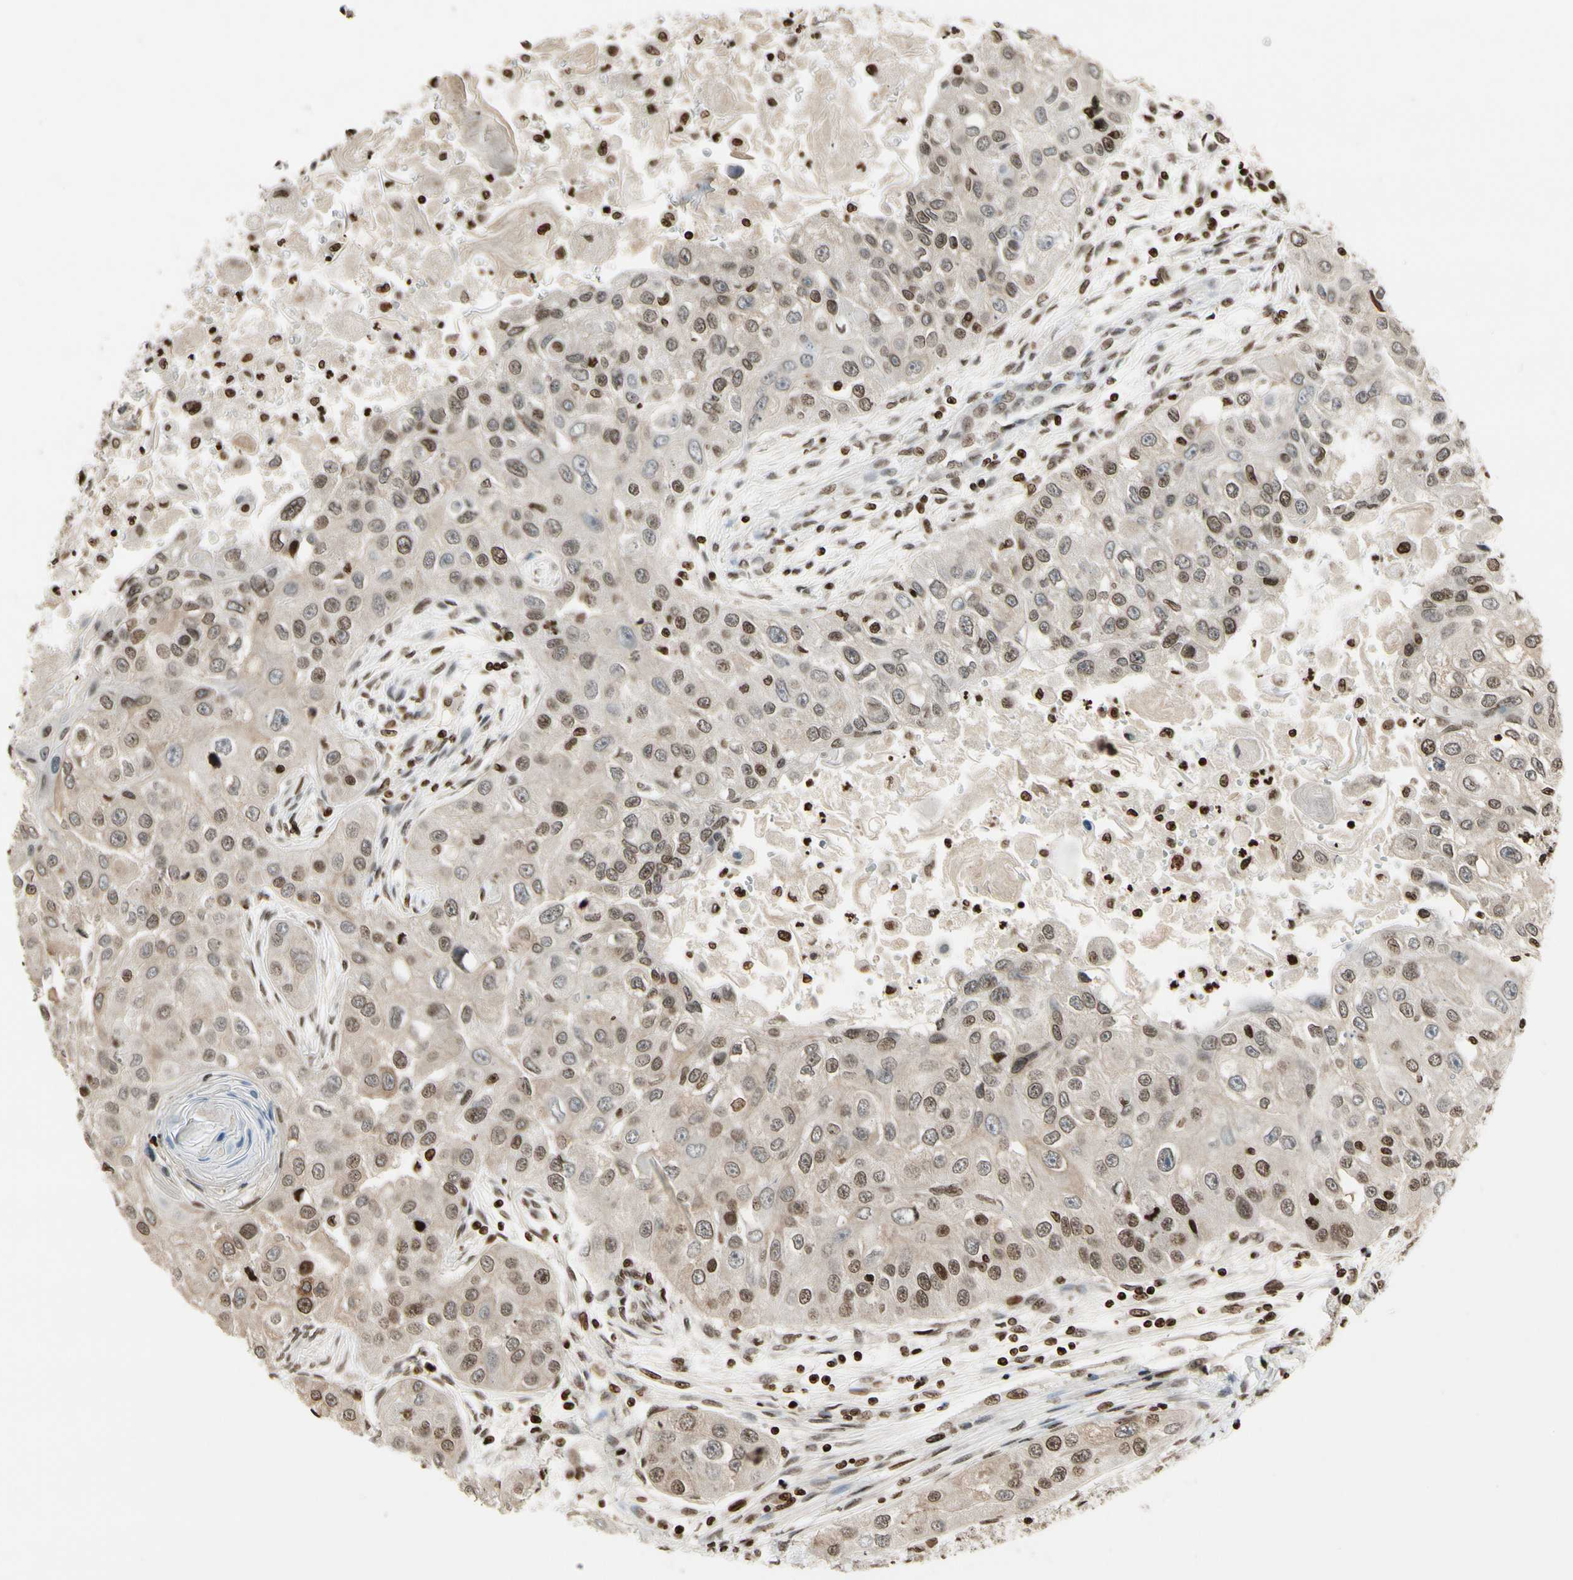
{"staining": {"intensity": "moderate", "quantity": "25%-75%", "location": "nuclear"}, "tissue": "head and neck cancer", "cell_type": "Tumor cells", "image_type": "cancer", "snomed": [{"axis": "morphology", "description": "Normal tissue, NOS"}, {"axis": "morphology", "description": "Squamous cell carcinoma, NOS"}, {"axis": "topography", "description": "Skeletal muscle"}, {"axis": "topography", "description": "Head-Neck"}], "caption": "A micrograph showing moderate nuclear positivity in approximately 25%-75% of tumor cells in head and neck cancer, as visualized by brown immunohistochemical staining.", "gene": "RORA", "patient": {"sex": "male", "age": 51}}